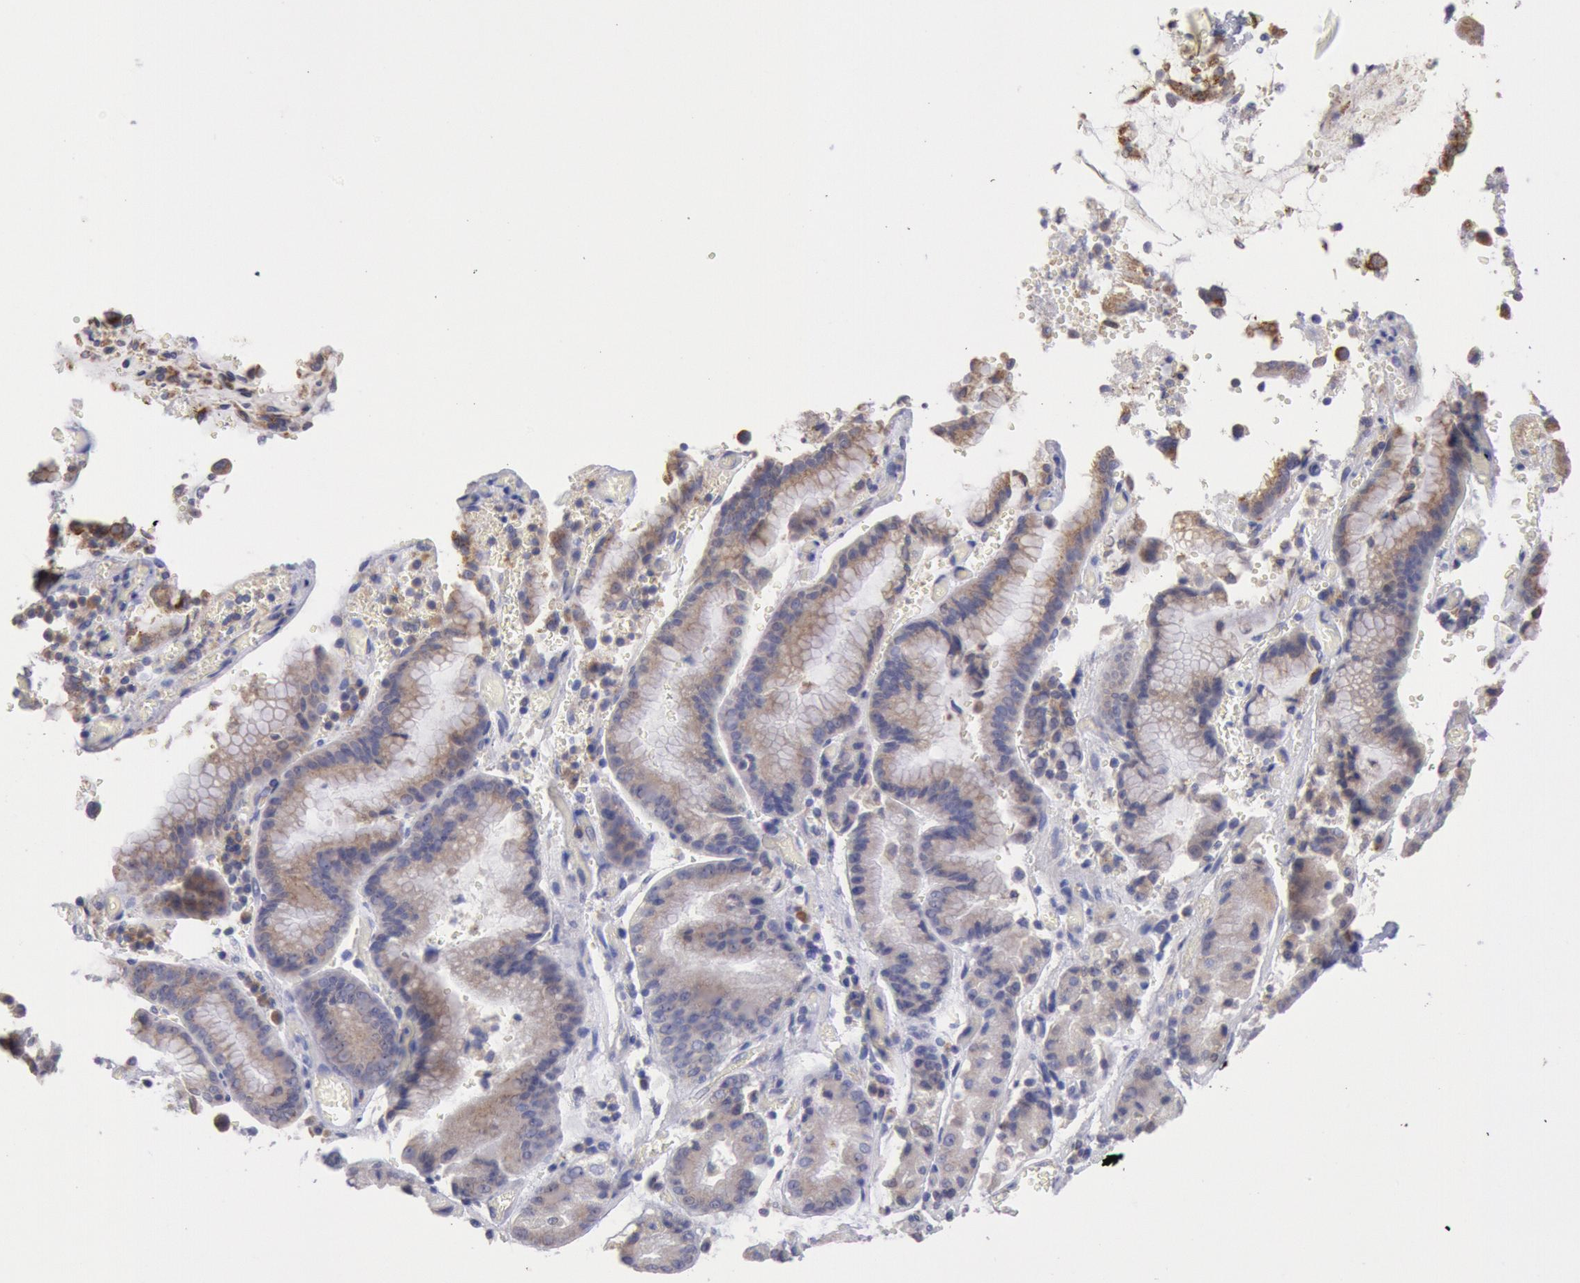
{"staining": {"intensity": "moderate", "quantity": "25%-75%", "location": "cytoplasmic/membranous"}, "tissue": "stomach cancer", "cell_type": "Tumor cells", "image_type": "cancer", "snomed": [{"axis": "morphology", "description": "Adenocarcinoma, NOS"}, {"axis": "topography", "description": "Stomach, upper"}], "caption": "Human stomach cancer (adenocarcinoma) stained with a protein marker demonstrates moderate staining in tumor cells.", "gene": "GAL3ST1", "patient": {"sex": "male", "age": 71}}